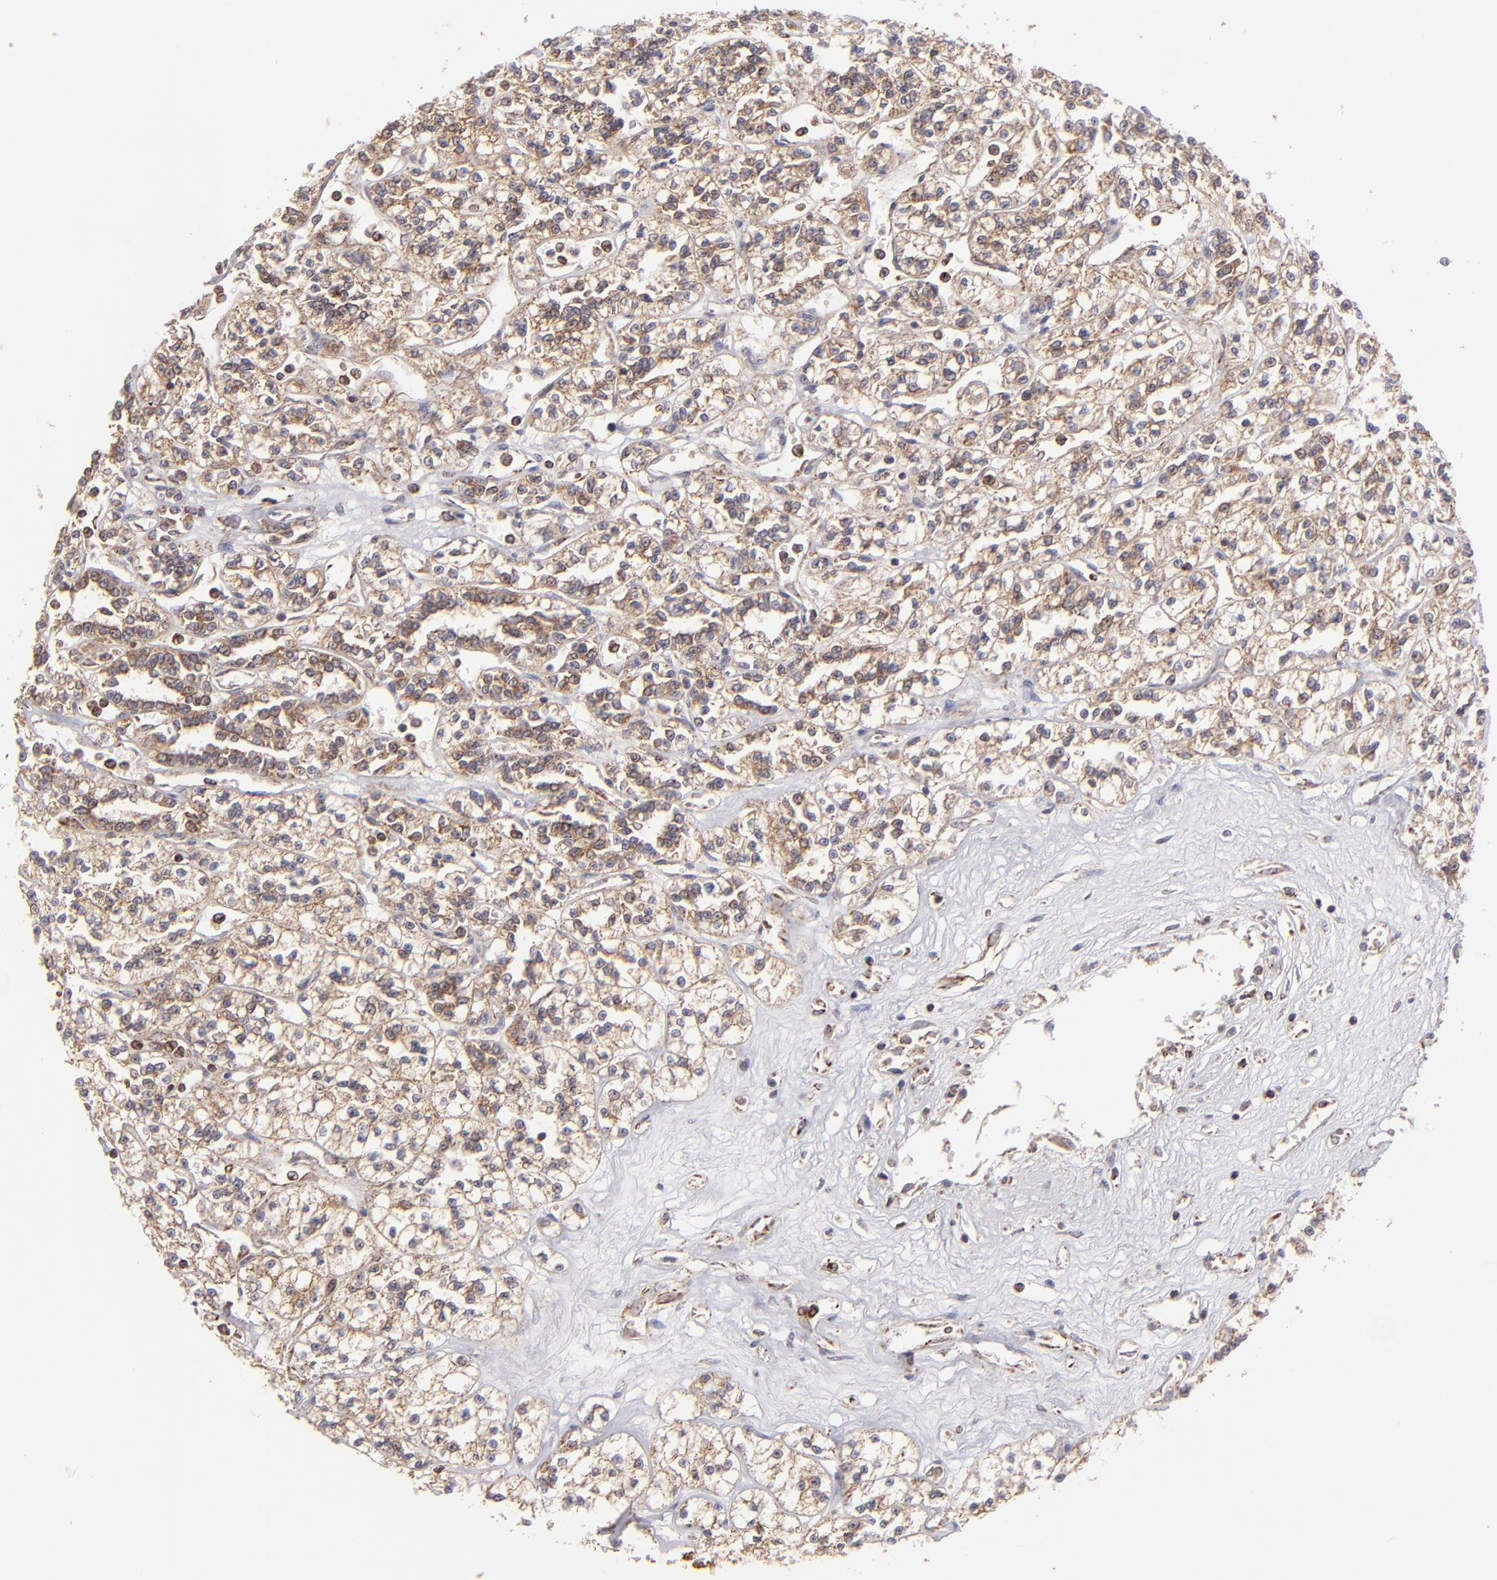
{"staining": {"intensity": "weak", "quantity": ">75%", "location": "cytoplasmic/membranous"}, "tissue": "renal cancer", "cell_type": "Tumor cells", "image_type": "cancer", "snomed": [{"axis": "morphology", "description": "Adenocarcinoma, NOS"}, {"axis": "topography", "description": "Kidney"}], "caption": "Renal cancer (adenocarcinoma) was stained to show a protein in brown. There is low levels of weak cytoplasmic/membranous staining in about >75% of tumor cells.", "gene": "SLC15A1", "patient": {"sex": "female", "age": 76}}